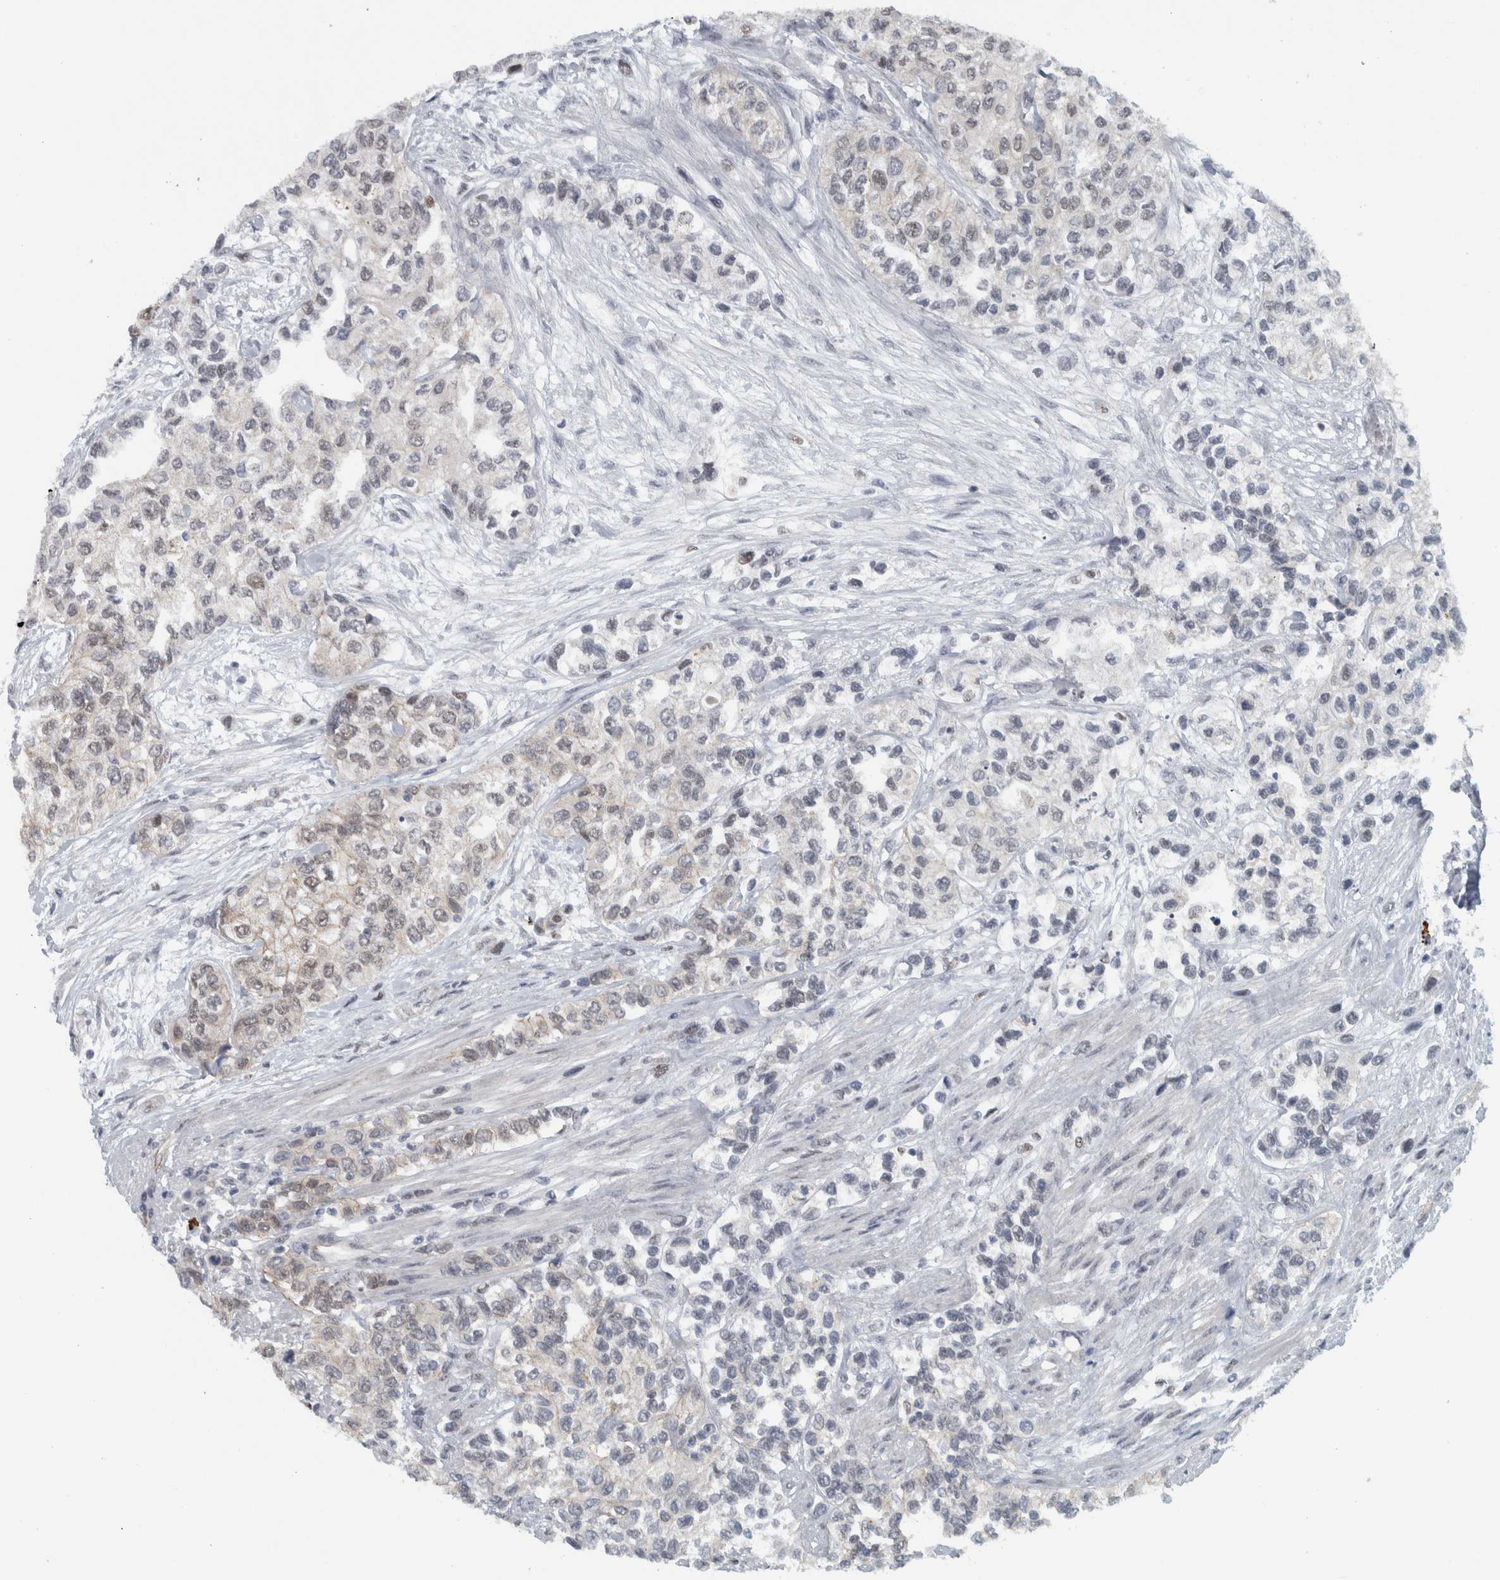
{"staining": {"intensity": "weak", "quantity": "<25%", "location": "nuclear"}, "tissue": "urothelial cancer", "cell_type": "Tumor cells", "image_type": "cancer", "snomed": [{"axis": "morphology", "description": "Urothelial carcinoma, High grade"}, {"axis": "topography", "description": "Urinary bladder"}], "caption": "Urothelial cancer was stained to show a protein in brown. There is no significant staining in tumor cells.", "gene": "ADPRM", "patient": {"sex": "female", "age": 56}}